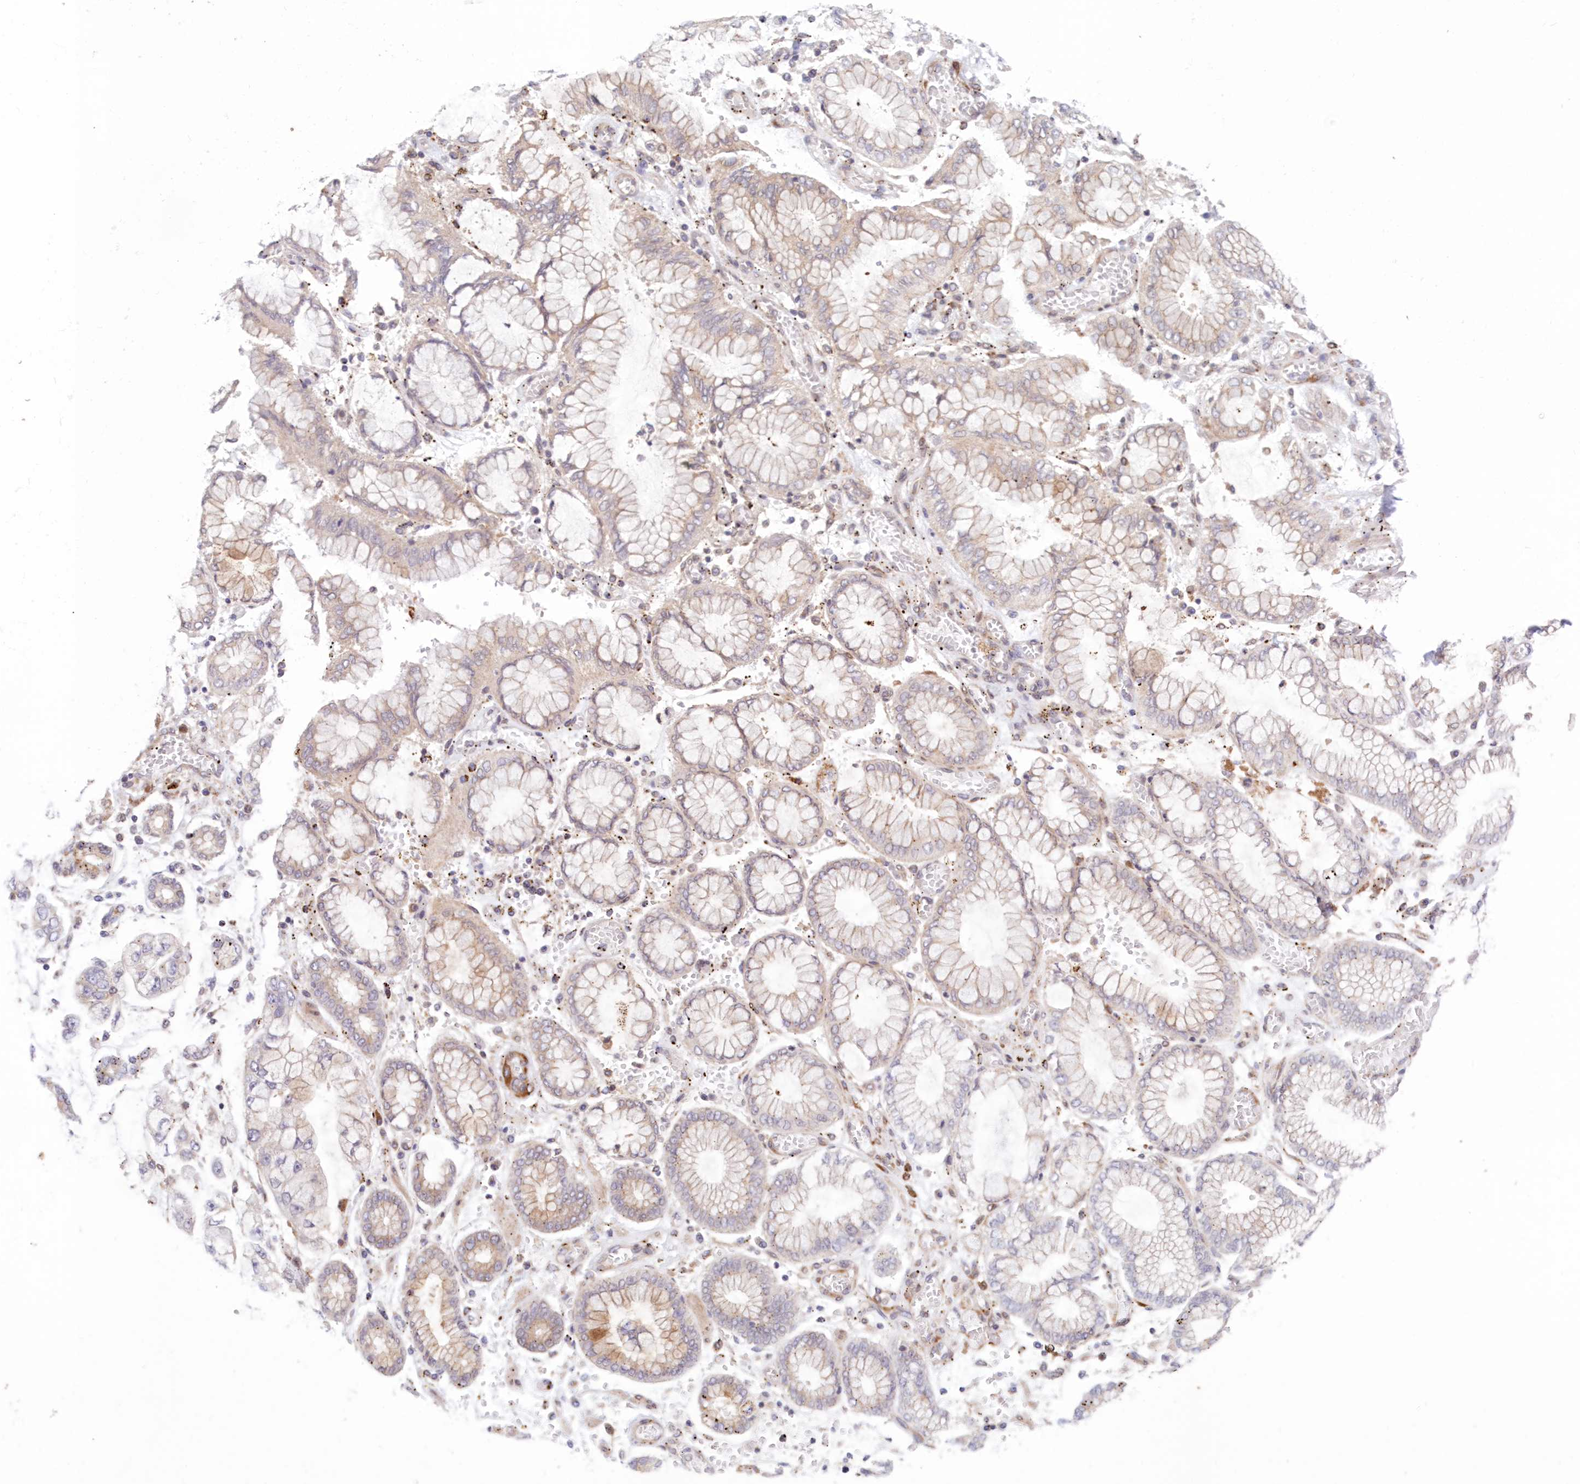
{"staining": {"intensity": "weak", "quantity": "25%-75%", "location": "cytoplasmic/membranous"}, "tissue": "stomach cancer", "cell_type": "Tumor cells", "image_type": "cancer", "snomed": [{"axis": "morphology", "description": "Normal tissue, NOS"}, {"axis": "morphology", "description": "Adenocarcinoma, NOS"}, {"axis": "topography", "description": "Stomach, upper"}, {"axis": "topography", "description": "Stomach"}], "caption": "IHC (DAB (3,3'-diaminobenzidine)) staining of human stomach cancer shows weak cytoplasmic/membranous protein expression in approximately 25%-75% of tumor cells.", "gene": "PCYOX1L", "patient": {"sex": "male", "age": 76}}